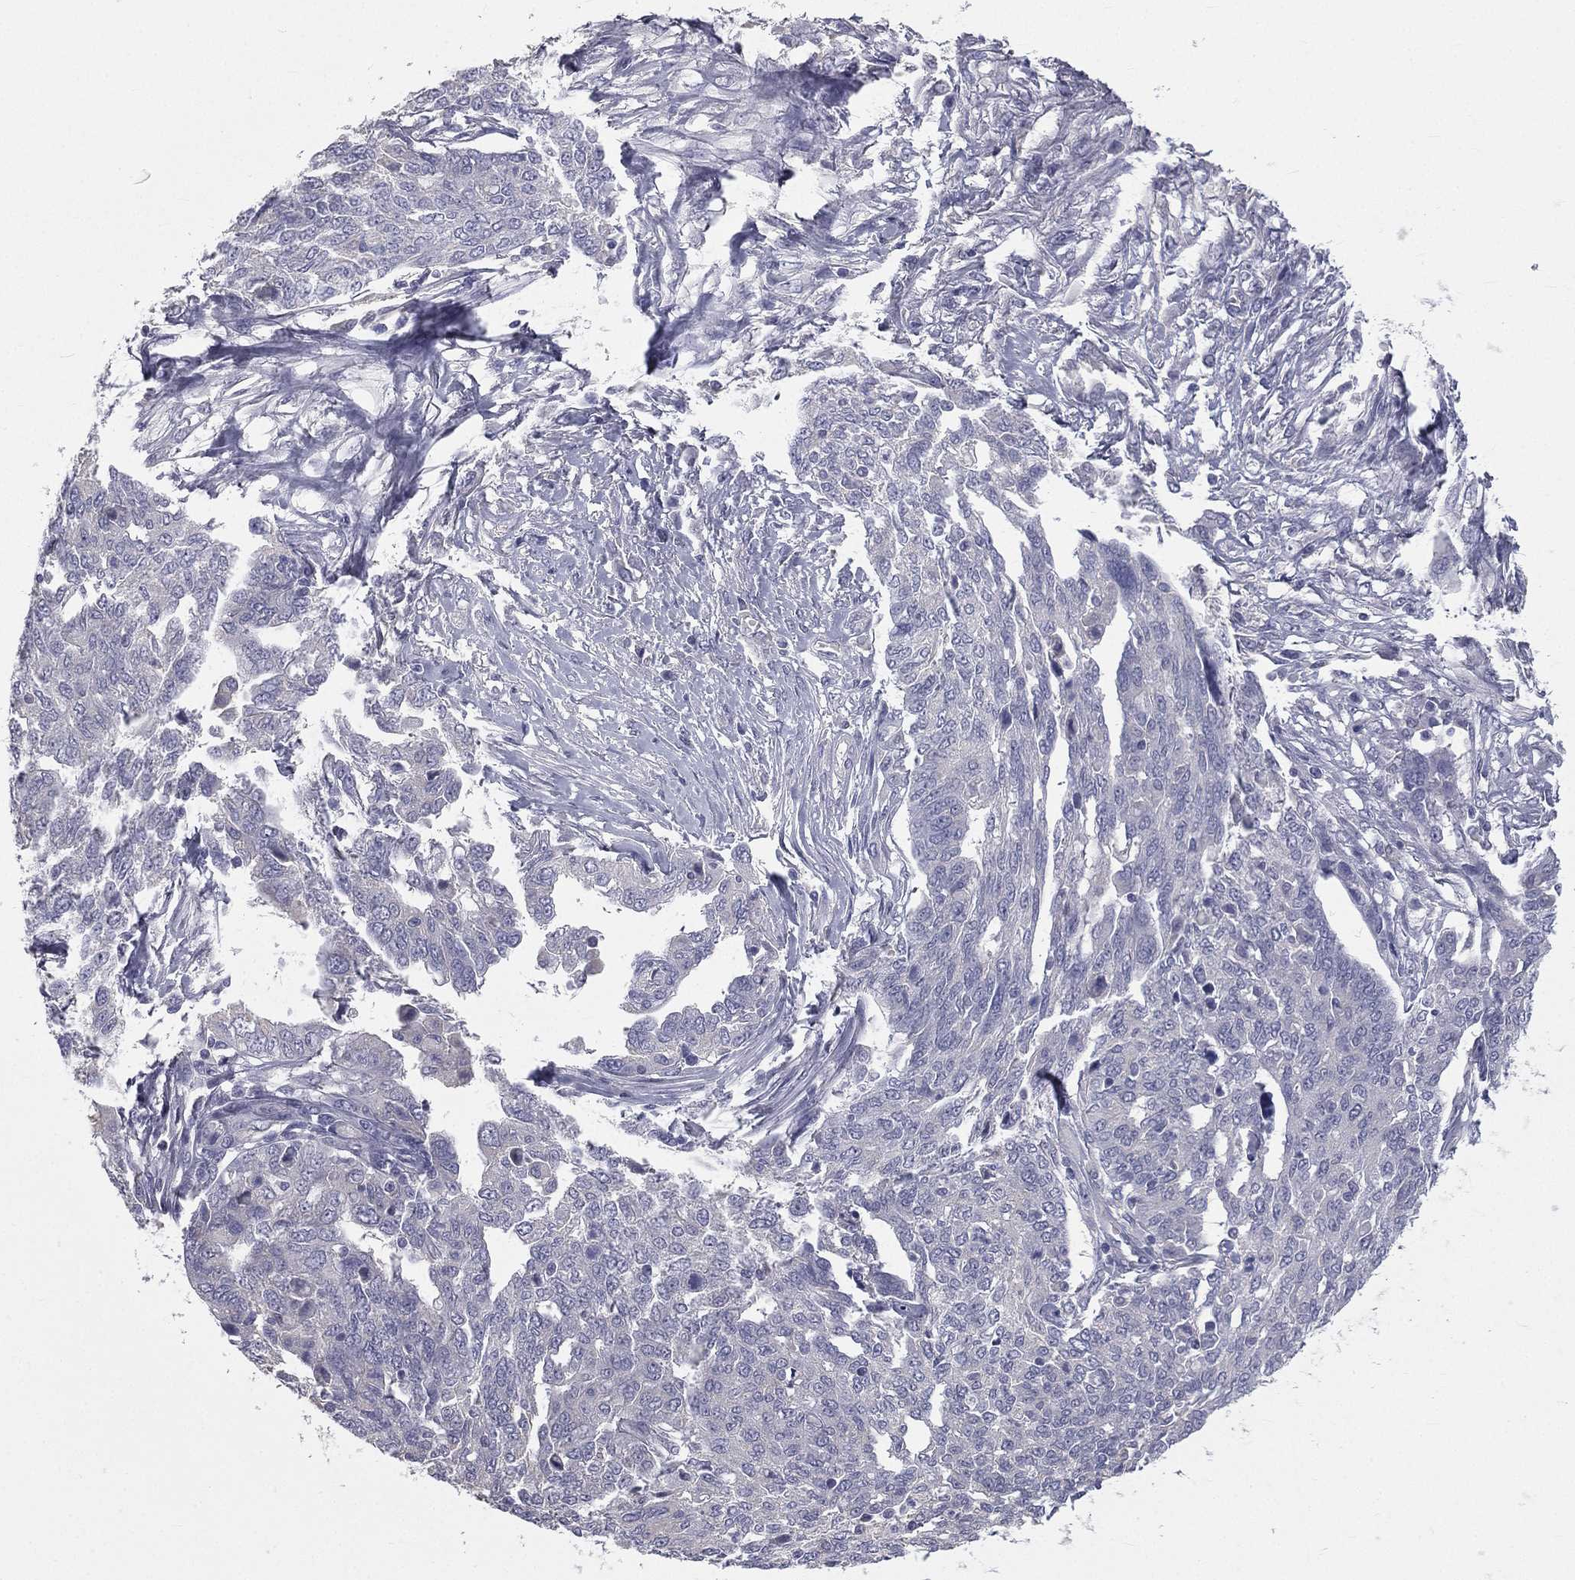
{"staining": {"intensity": "negative", "quantity": "none", "location": "none"}, "tissue": "ovarian cancer", "cell_type": "Tumor cells", "image_type": "cancer", "snomed": [{"axis": "morphology", "description": "Cystadenocarcinoma, serous, NOS"}, {"axis": "topography", "description": "Ovary"}], "caption": "IHC histopathology image of neoplastic tissue: human serous cystadenocarcinoma (ovarian) stained with DAB (3,3'-diaminobenzidine) demonstrates no significant protein expression in tumor cells.", "gene": "MUC13", "patient": {"sex": "female", "age": 67}}